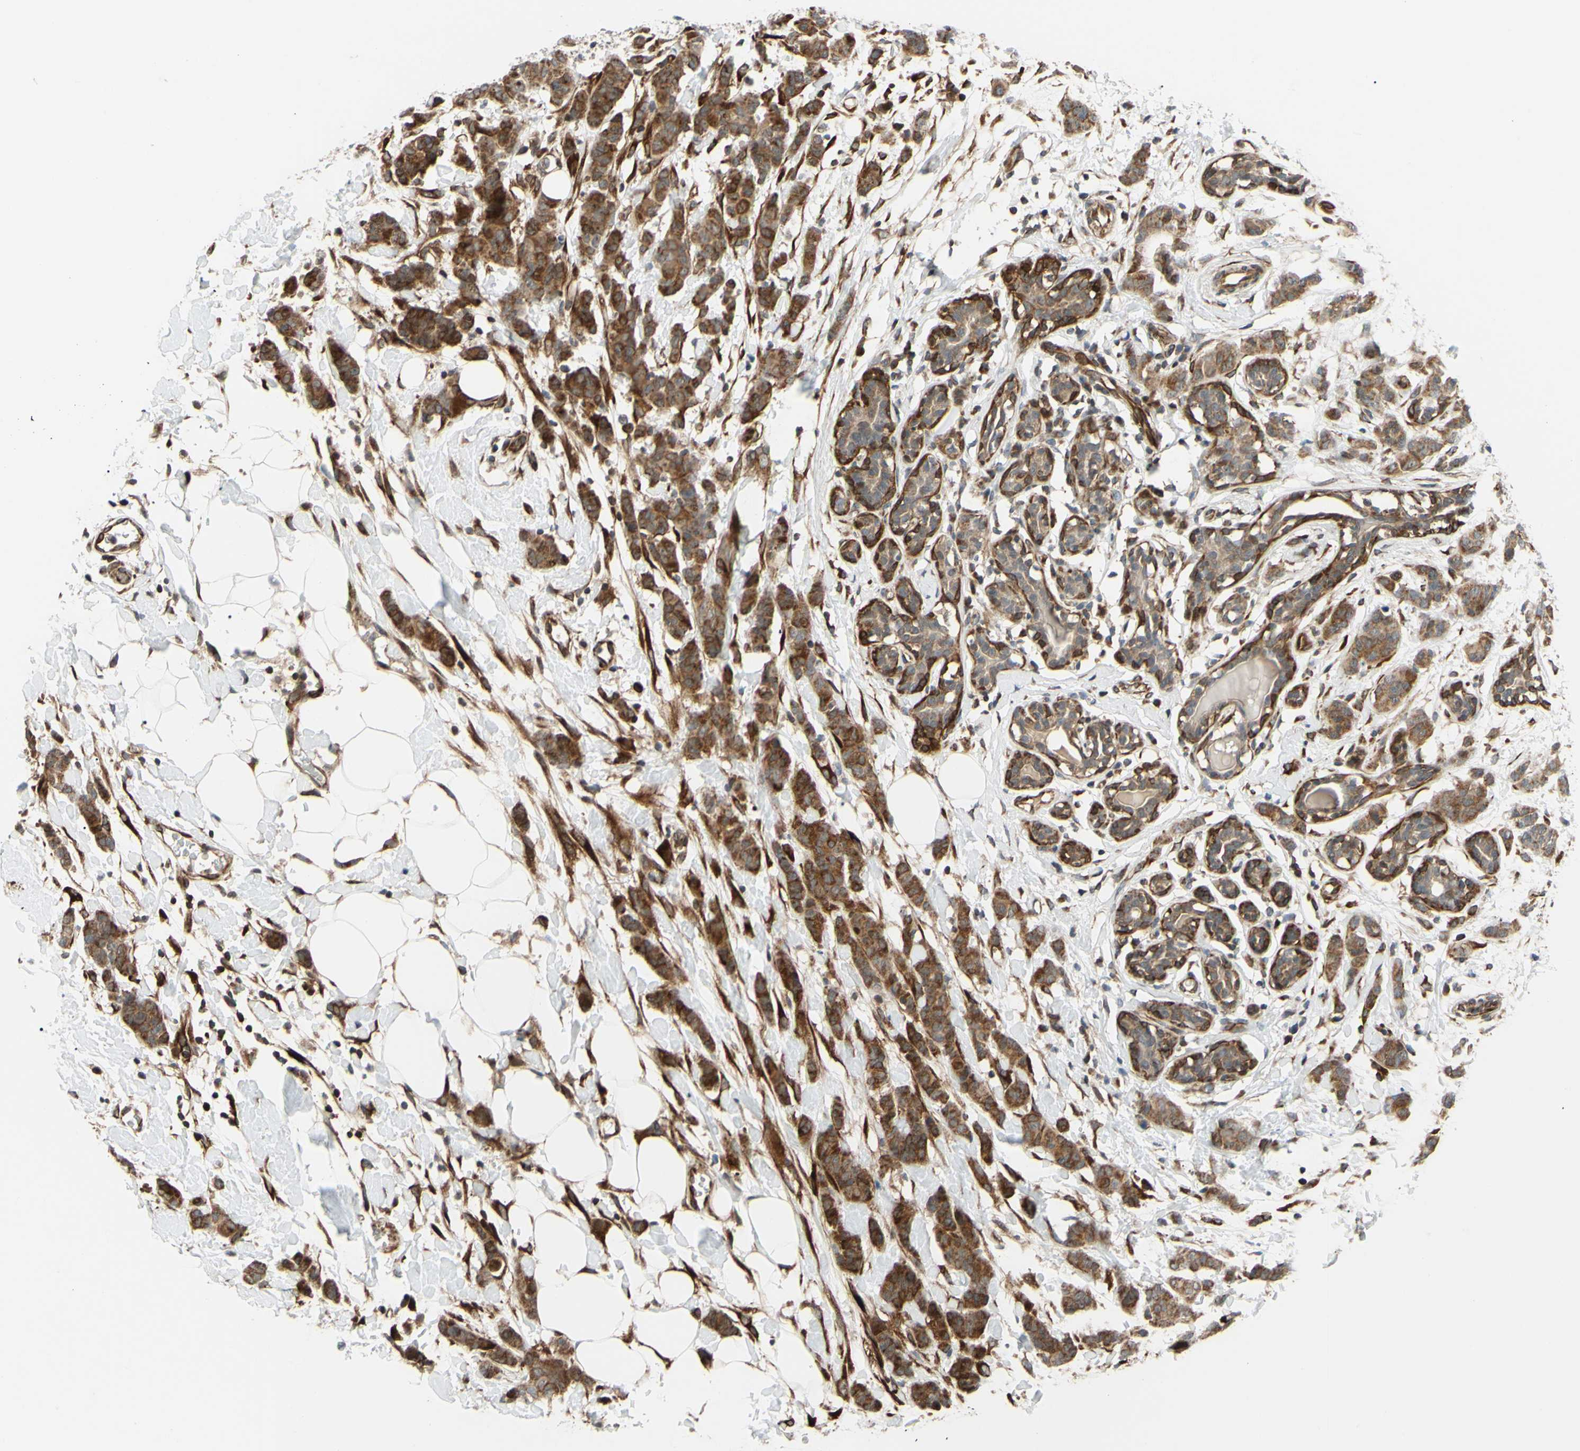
{"staining": {"intensity": "moderate", "quantity": ">75%", "location": "cytoplasmic/membranous"}, "tissue": "breast cancer", "cell_type": "Tumor cells", "image_type": "cancer", "snomed": [{"axis": "morphology", "description": "Normal tissue, NOS"}, {"axis": "morphology", "description": "Duct carcinoma"}, {"axis": "topography", "description": "Breast"}], "caption": "Breast infiltrating ductal carcinoma tissue shows moderate cytoplasmic/membranous staining in approximately >75% of tumor cells, visualized by immunohistochemistry.", "gene": "PRAF2", "patient": {"sex": "female", "age": 40}}